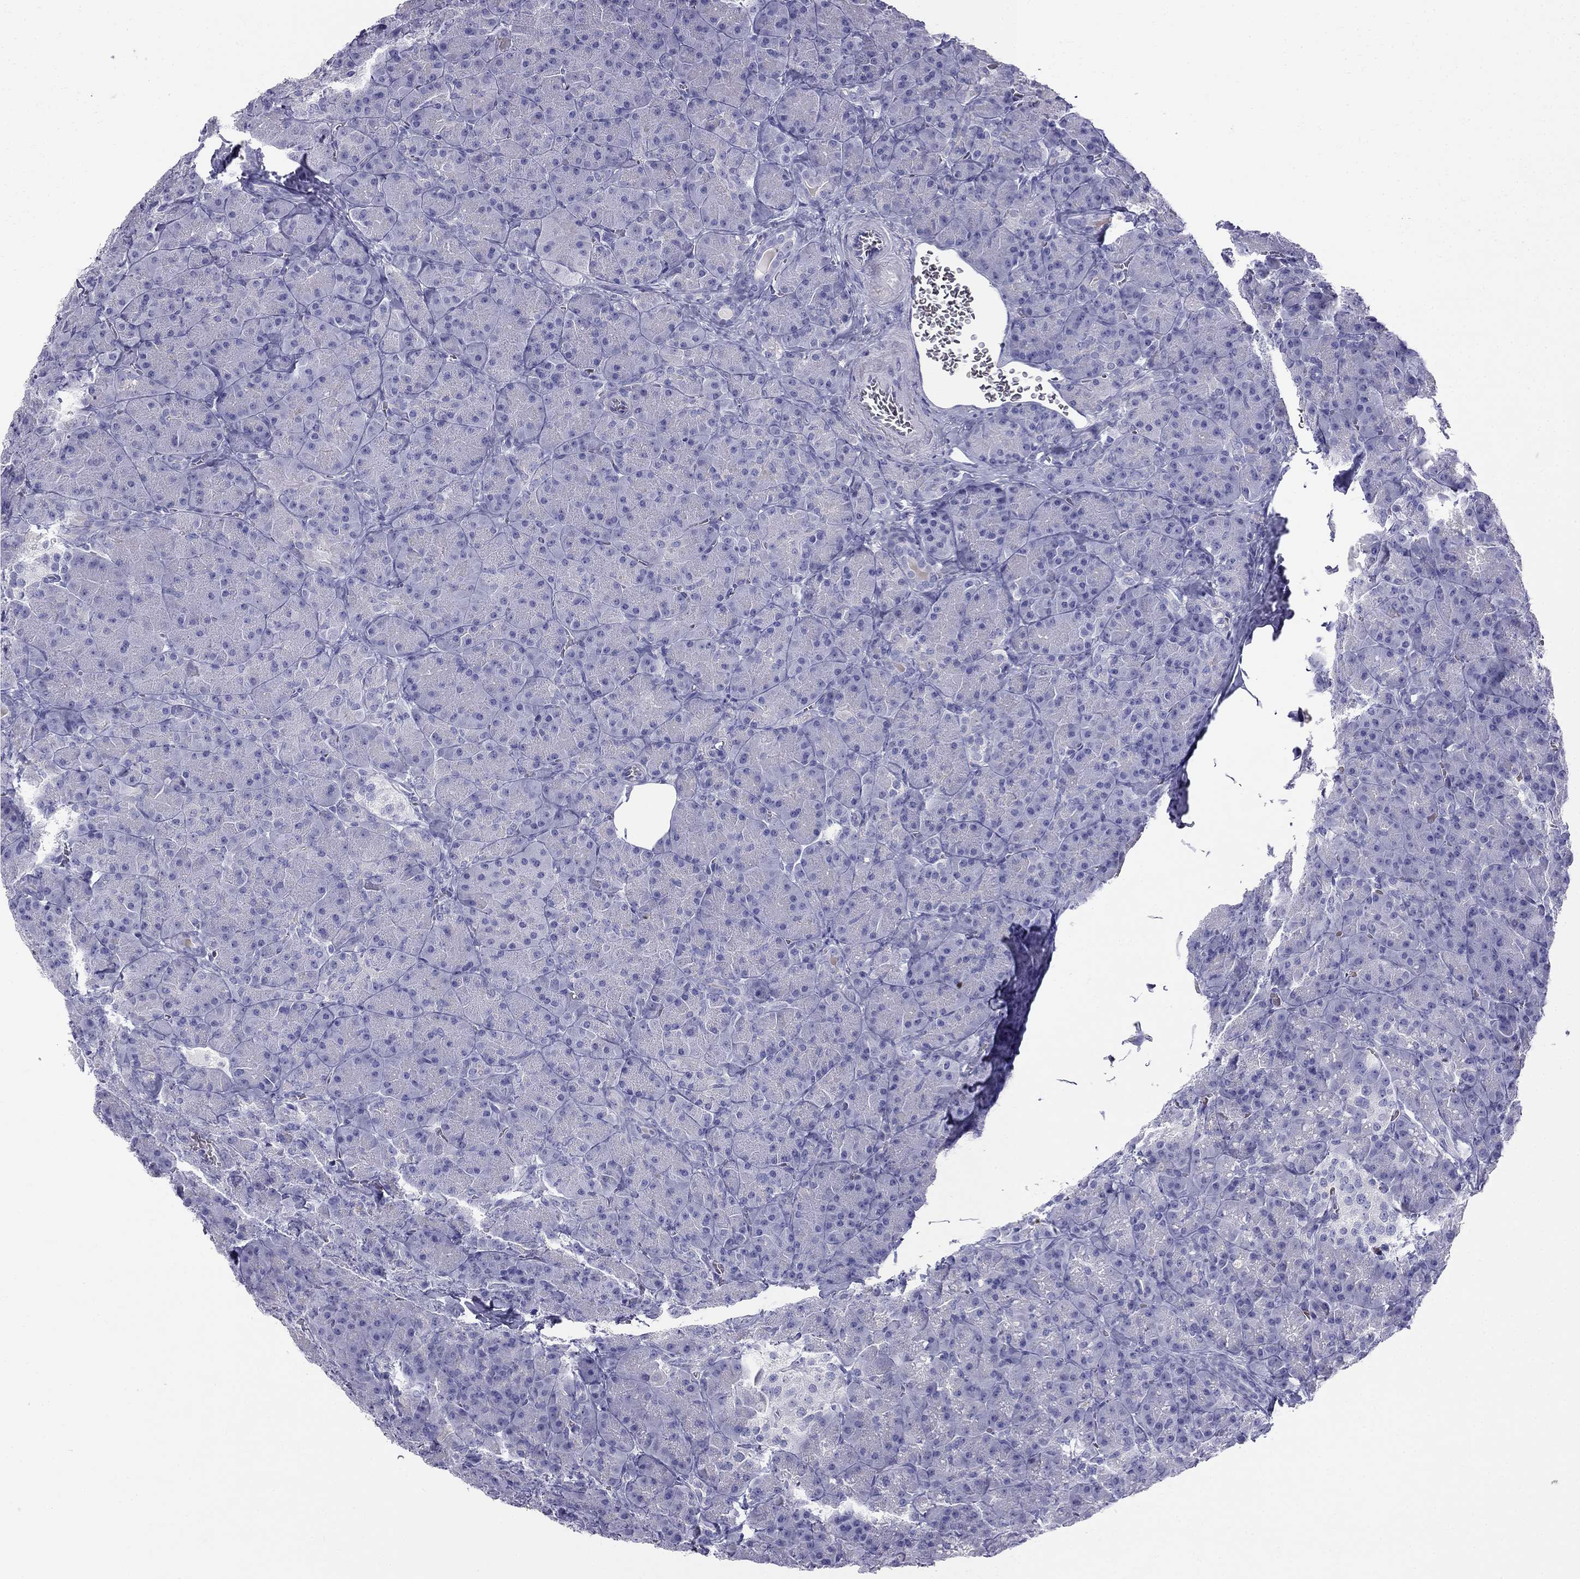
{"staining": {"intensity": "negative", "quantity": "none", "location": "none"}, "tissue": "pancreas", "cell_type": "Exocrine glandular cells", "image_type": "normal", "snomed": [{"axis": "morphology", "description": "Normal tissue, NOS"}, {"axis": "topography", "description": "Pancreas"}], "caption": "DAB immunohistochemical staining of normal human pancreas shows no significant expression in exocrine glandular cells. (DAB (3,3'-diaminobenzidine) IHC visualized using brightfield microscopy, high magnification).", "gene": "DNAAF6", "patient": {"sex": "male", "age": 57}}